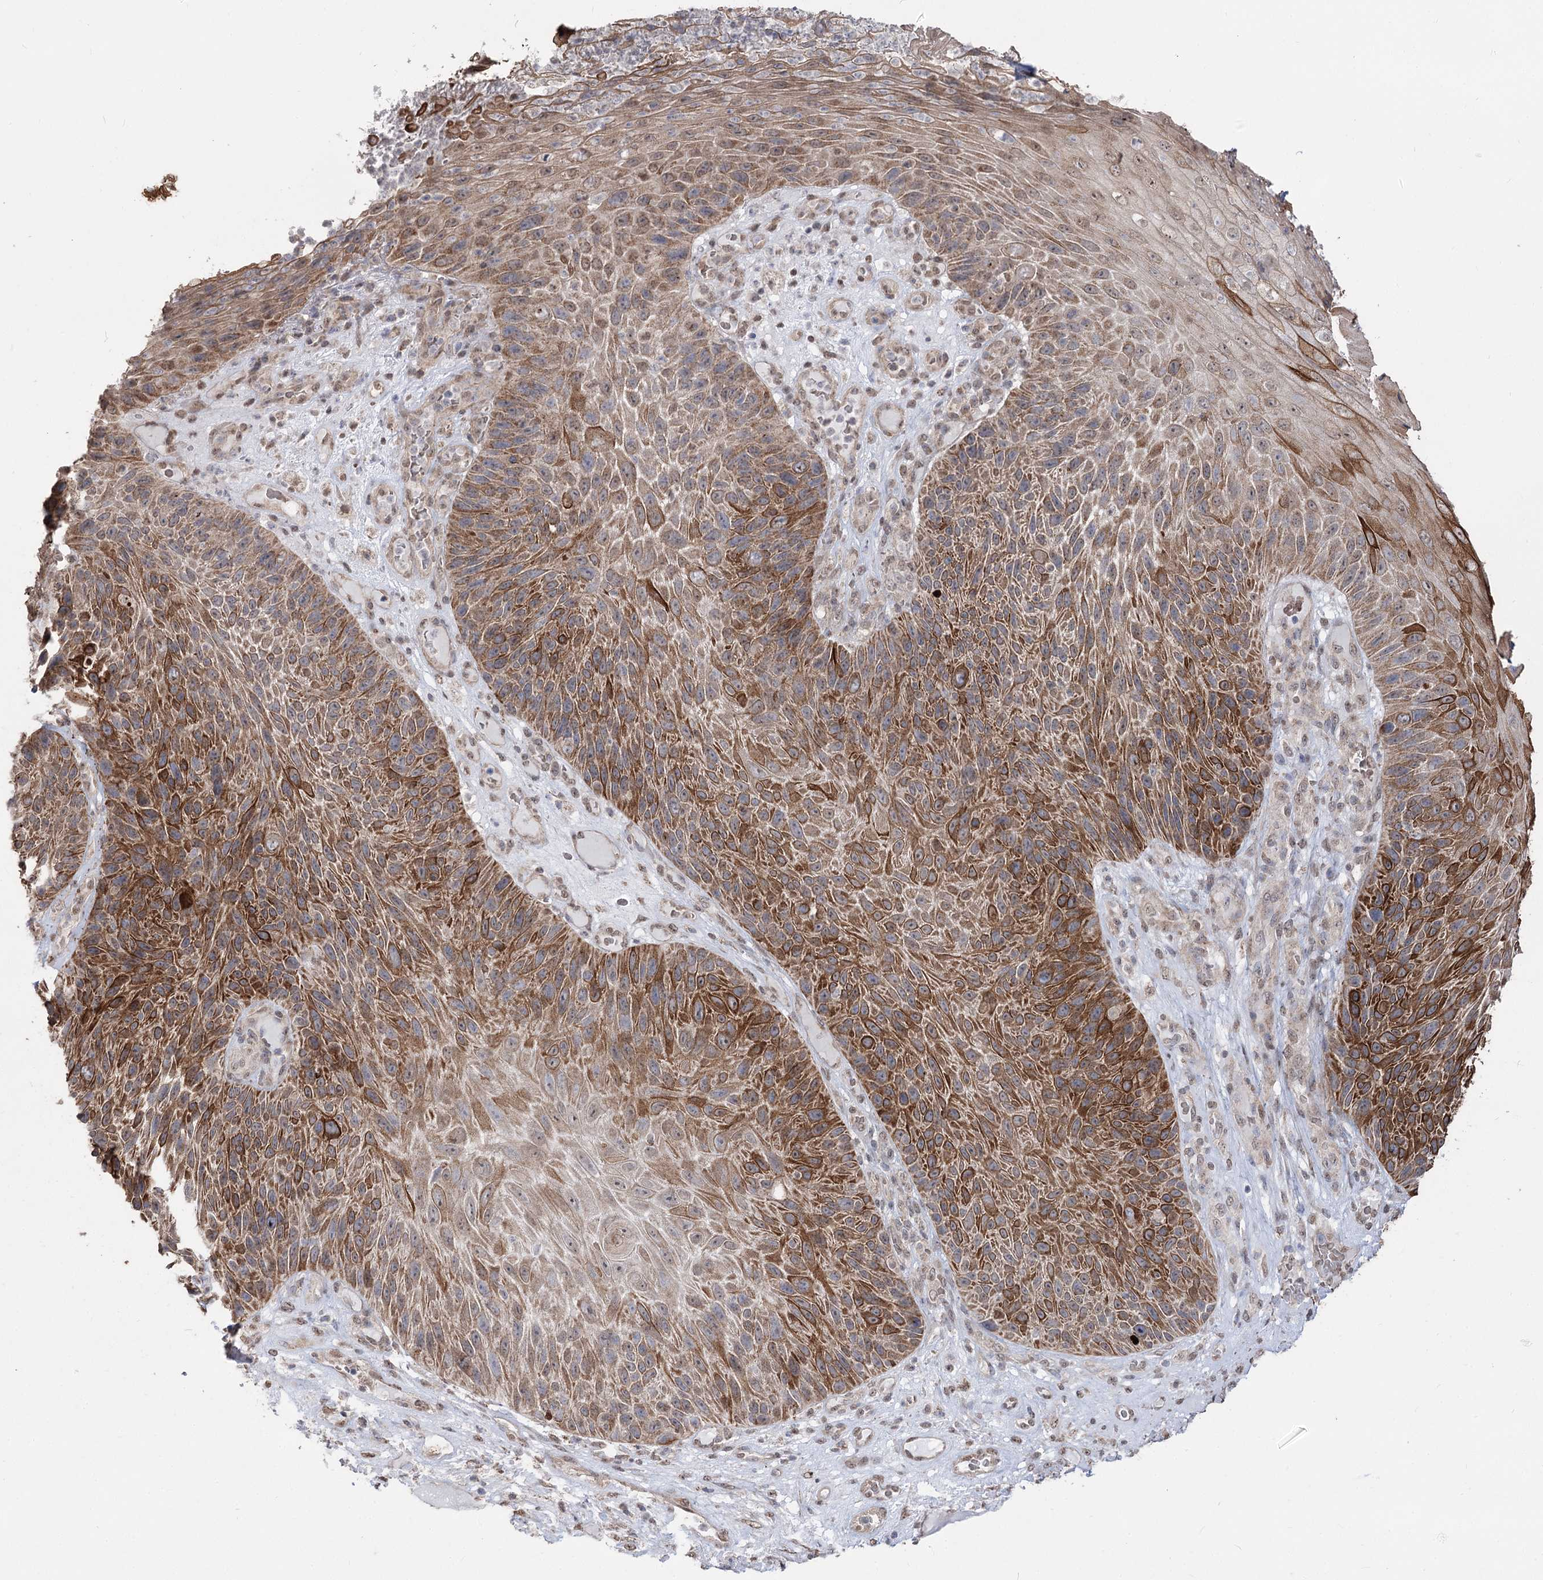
{"staining": {"intensity": "strong", "quantity": ">75%", "location": "cytoplasmic/membranous"}, "tissue": "skin cancer", "cell_type": "Tumor cells", "image_type": "cancer", "snomed": [{"axis": "morphology", "description": "Squamous cell carcinoma, NOS"}, {"axis": "topography", "description": "Skin"}], "caption": "Skin cancer (squamous cell carcinoma) tissue displays strong cytoplasmic/membranous staining in about >75% of tumor cells", "gene": "ZSCAN23", "patient": {"sex": "female", "age": 88}}